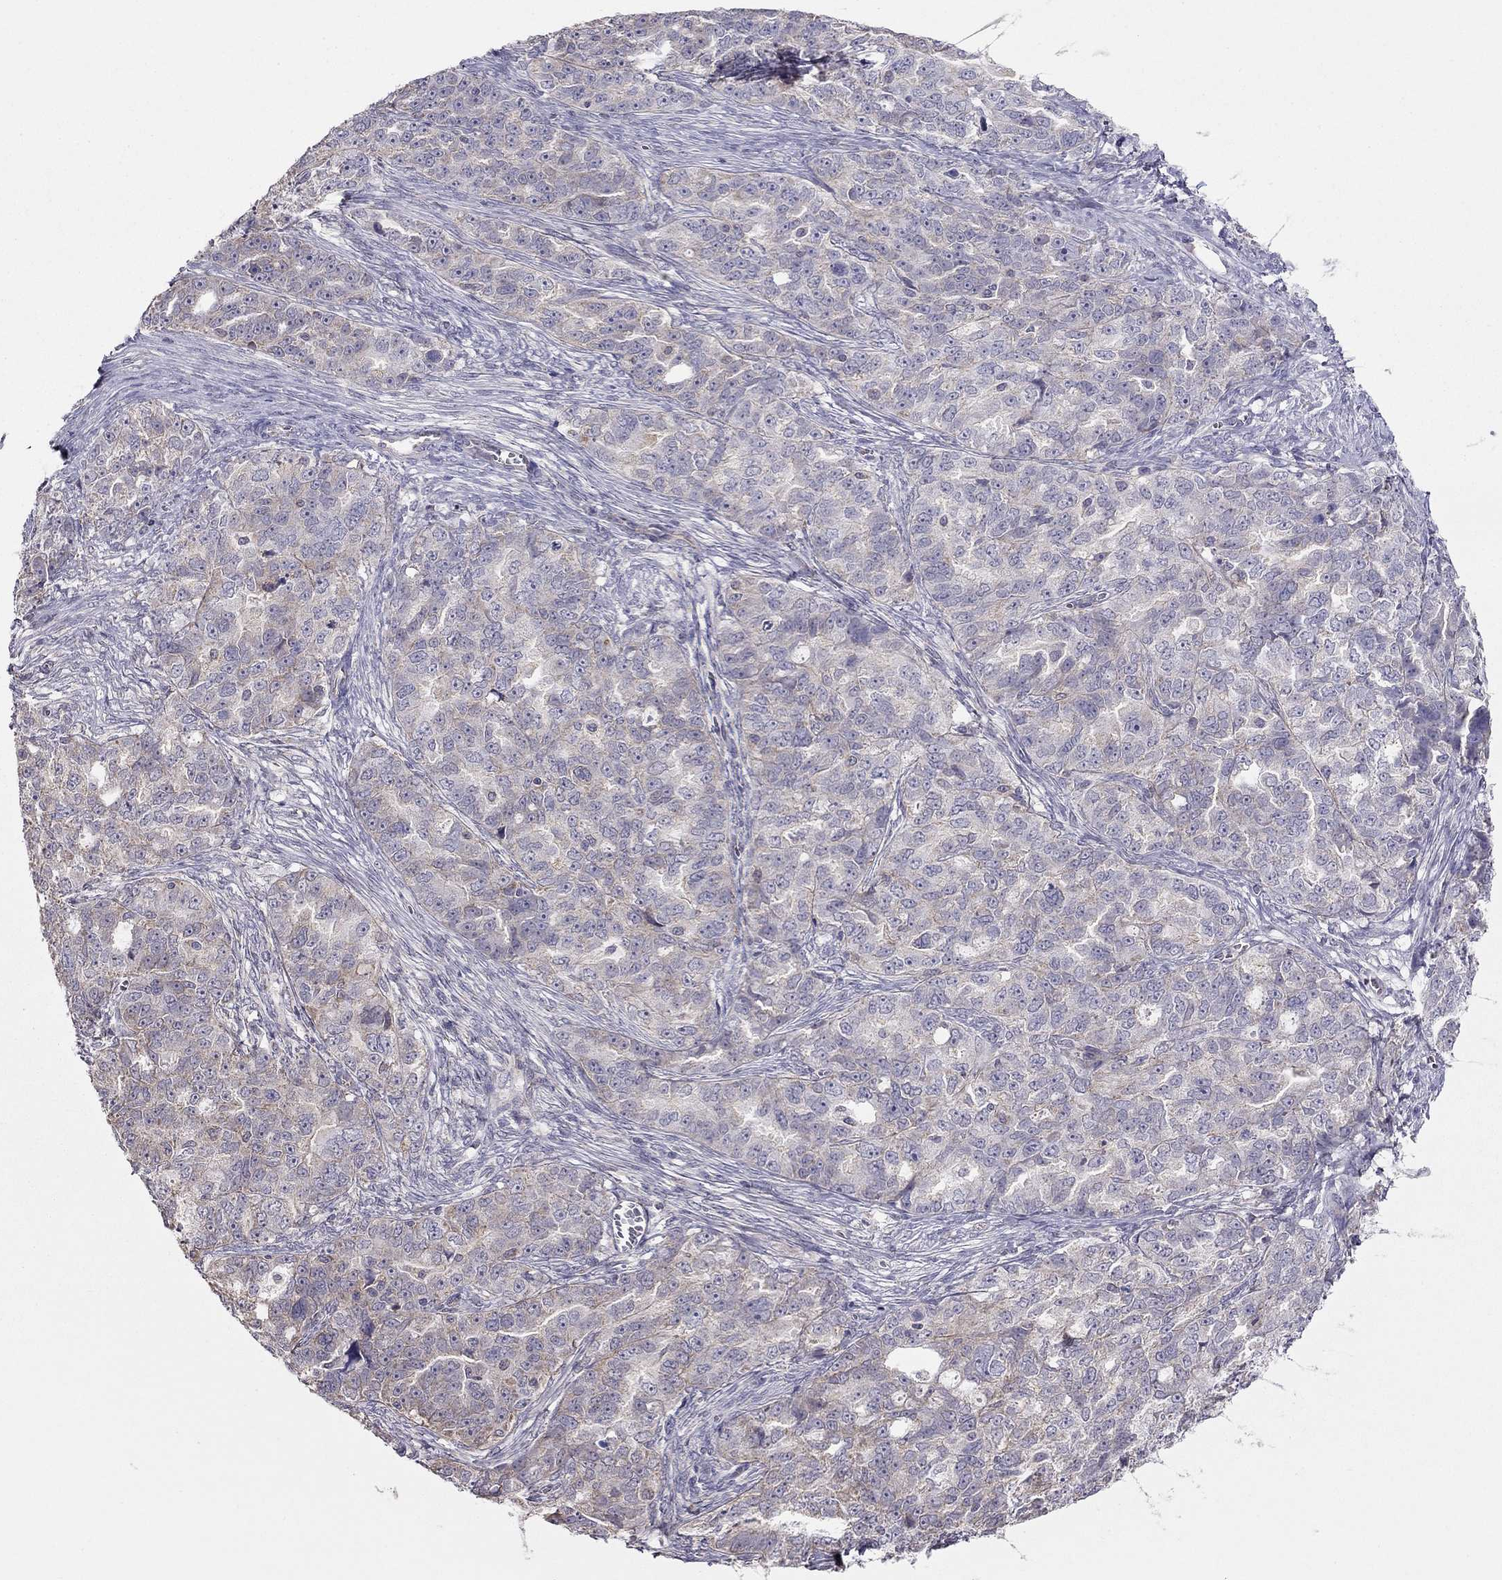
{"staining": {"intensity": "weak", "quantity": "25%-75%", "location": "cytoplasmic/membranous"}, "tissue": "ovarian cancer", "cell_type": "Tumor cells", "image_type": "cancer", "snomed": [{"axis": "morphology", "description": "Cystadenocarcinoma, serous, NOS"}, {"axis": "topography", "description": "Ovary"}], "caption": "A high-resolution photomicrograph shows immunohistochemistry staining of serous cystadenocarcinoma (ovarian), which exhibits weak cytoplasmic/membranous staining in approximately 25%-75% of tumor cells. (DAB (3,3'-diaminobenzidine) IHC, brown staining for protein, blue staining for nuclei).", "gene": "LRIT3", "patient": {"sex": "female", "age": 51}}